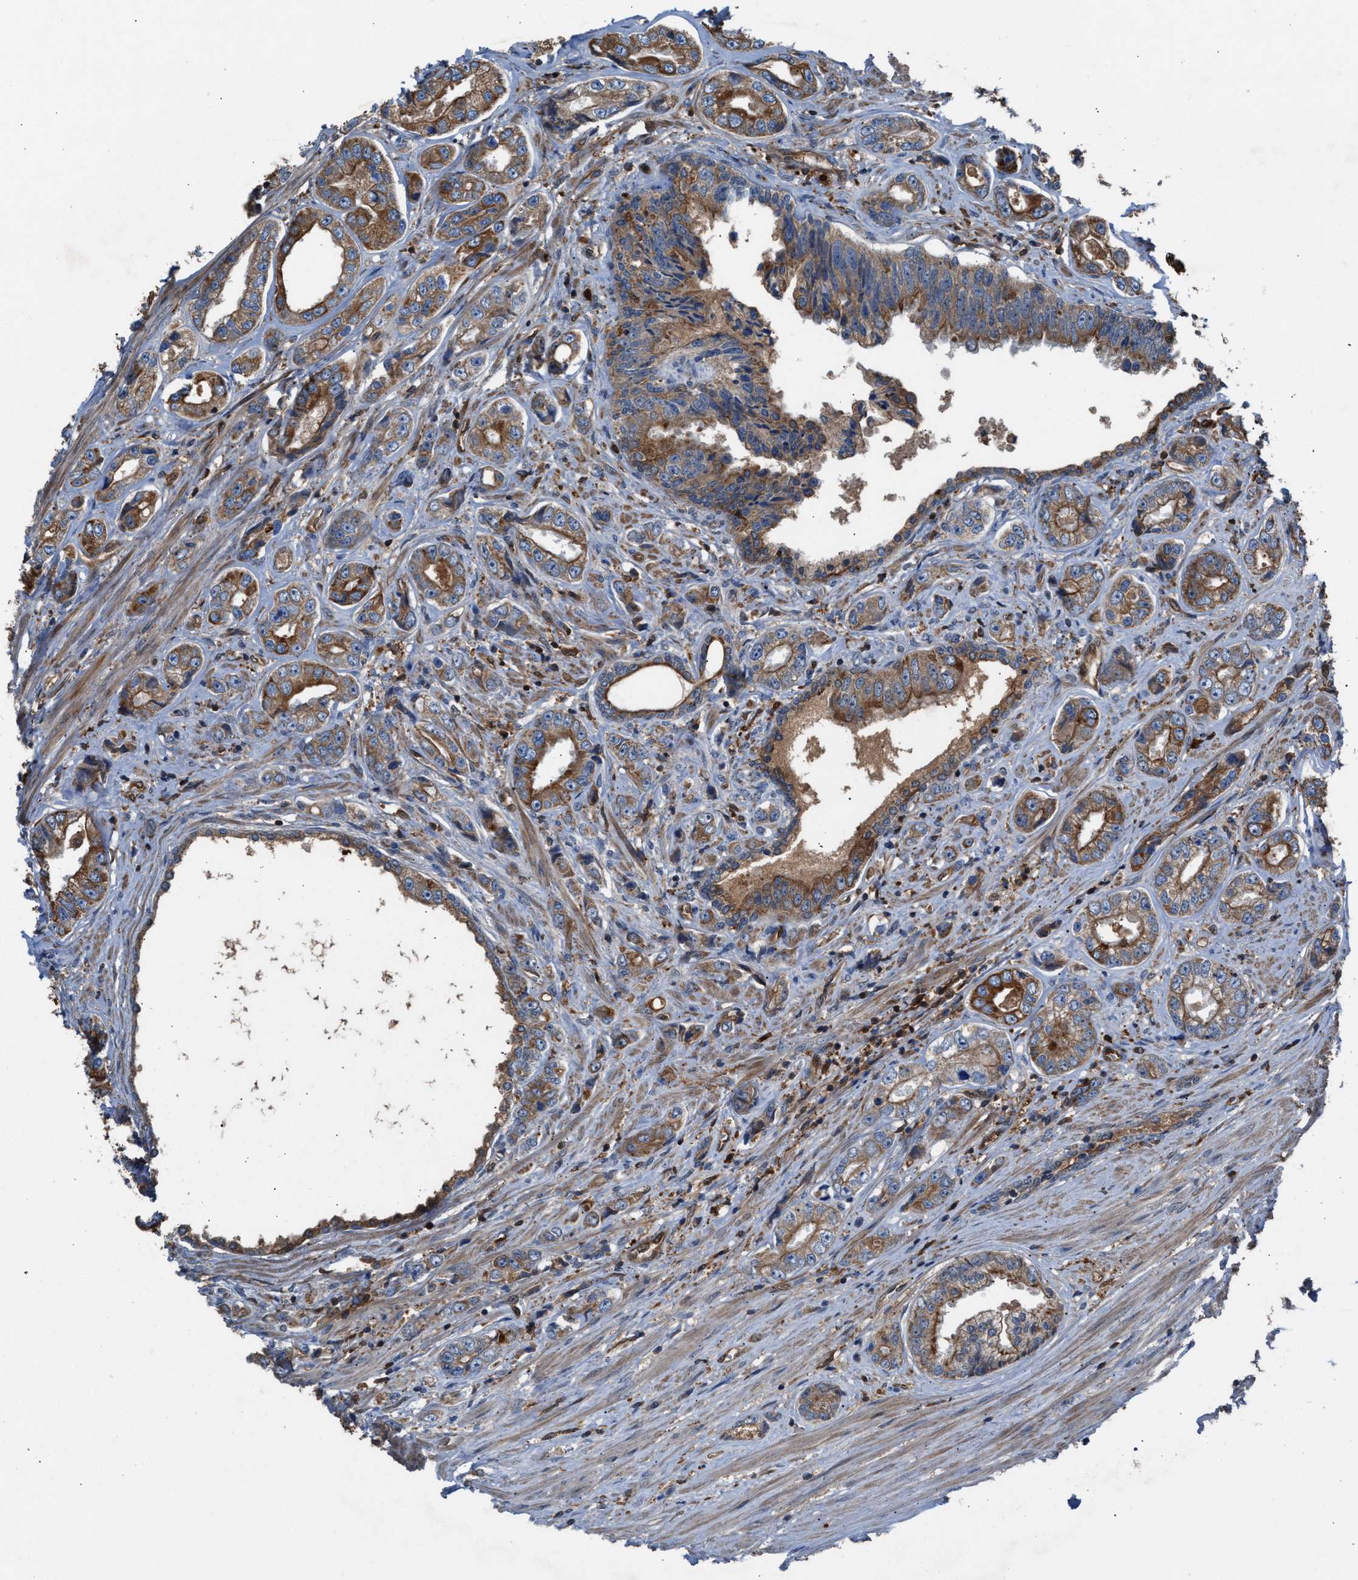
{"staining": {"intensity": "moderate", "quantity": ">75%", "location": "cytoplasmic/membranous"}, "tissue": "prostate cancer", "cell_type": "Tumor cells", "image_type": "cancer", "snomed": [{"axis": "morphology", "description": "Adenocarcinoma, High grade"}, {"axis": "topography", "description": "Prostate"}], "caption": "High-power microscopy captured an IHC photomicrograph of adenocarcinoma (high-grade) (prostate), revealing moderate cytoplasmic/membranous expression in approximately >75% of tumor cells.", "gene": "TPK1", "patient": {"sex": "male", "age": 61}}